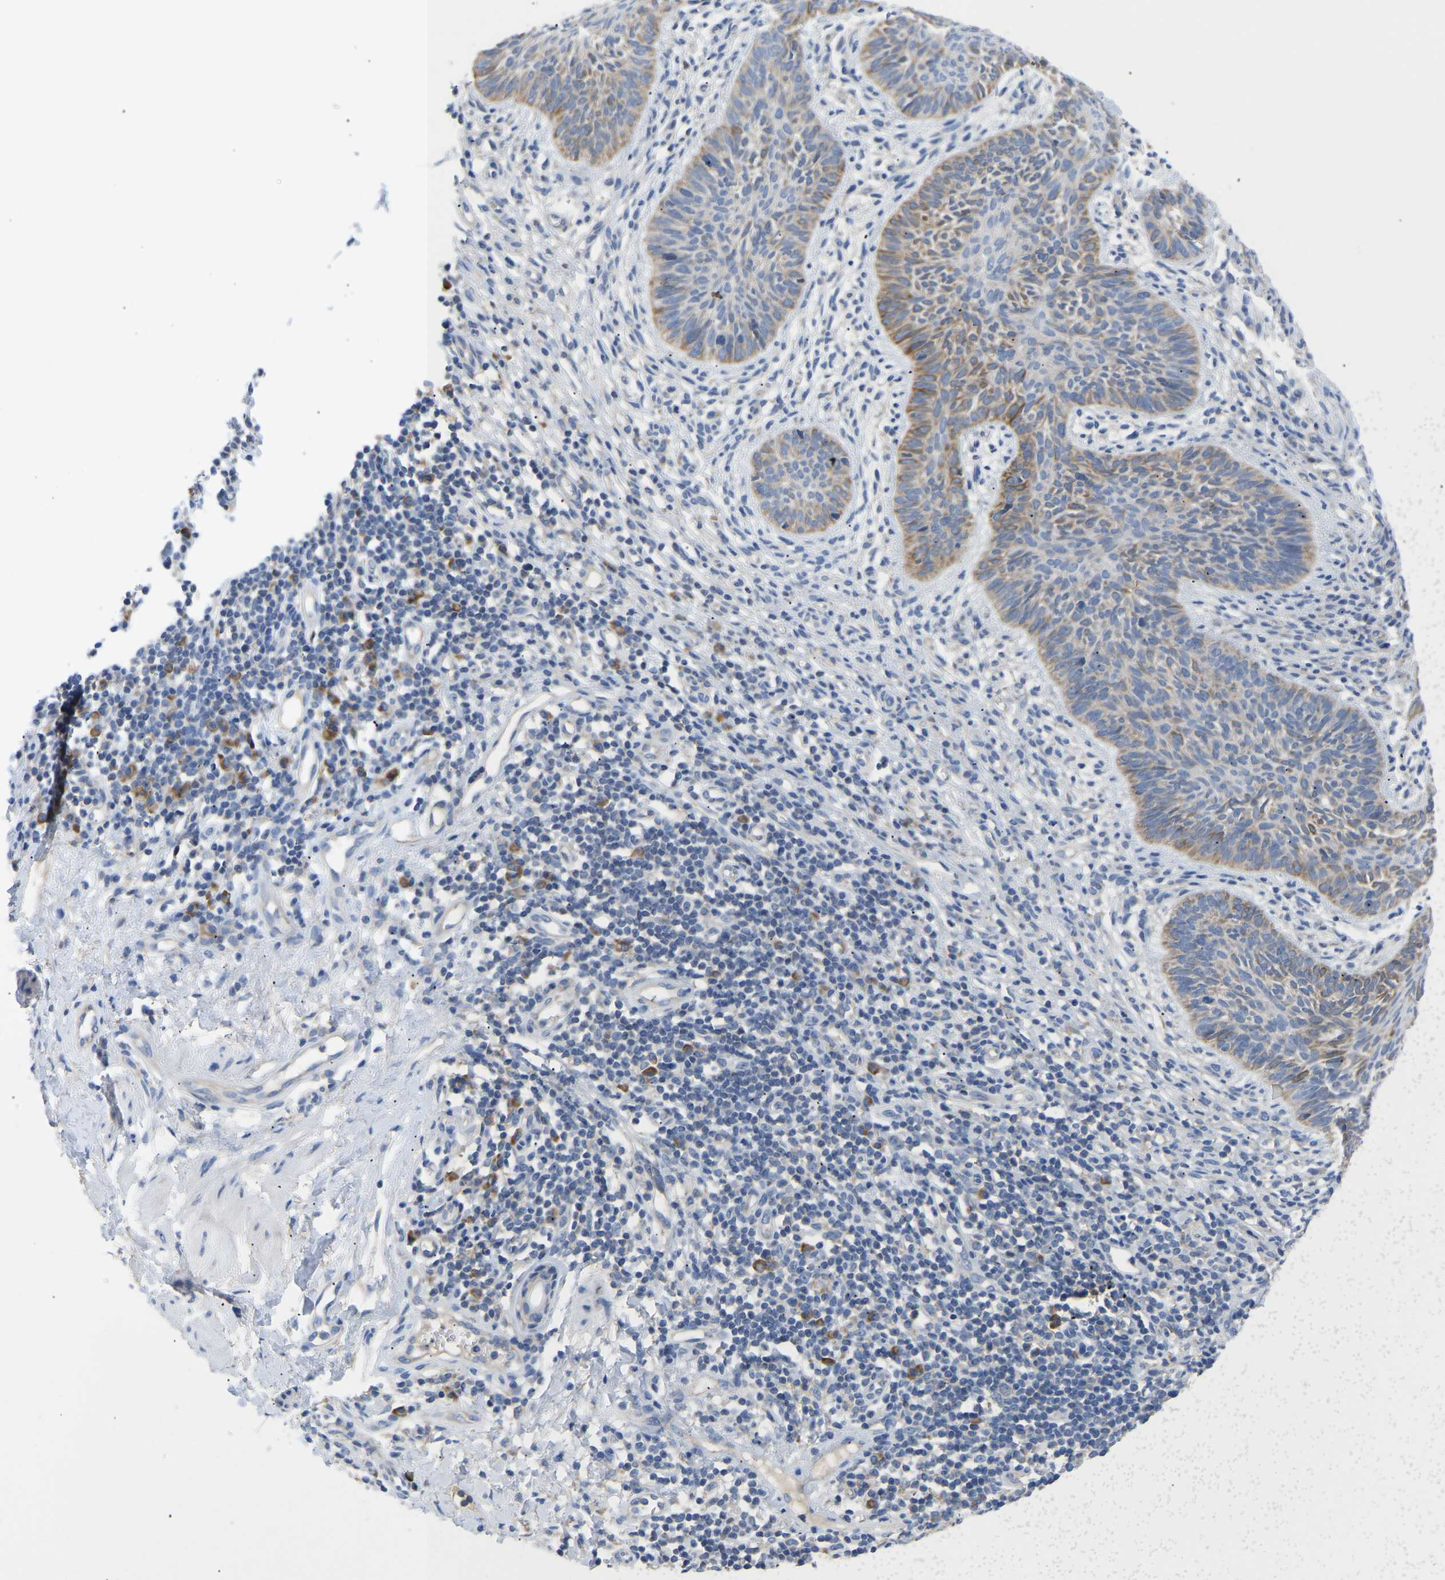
{"staining": {"intensity": "moderate", "quantity": "<25%", "location": "cytoplasmic/membranous"}, "tissue": "skin cancer", "cell_type": "Tumor cells", "image_type": "cancer", "snomed": [{"axis": "morphology", "description": "Basal cell carcinoma"}, {"axis": "topography", "description": "Skin"}], "caption": "A photomicrograph of basal cell carcinoma (skin) stained for a protein displays moderate cytoplasmic/membranous brown staining in tumor cells.", "gene": "ABCA10", "patient": {"sex": "male", "age": 60}}